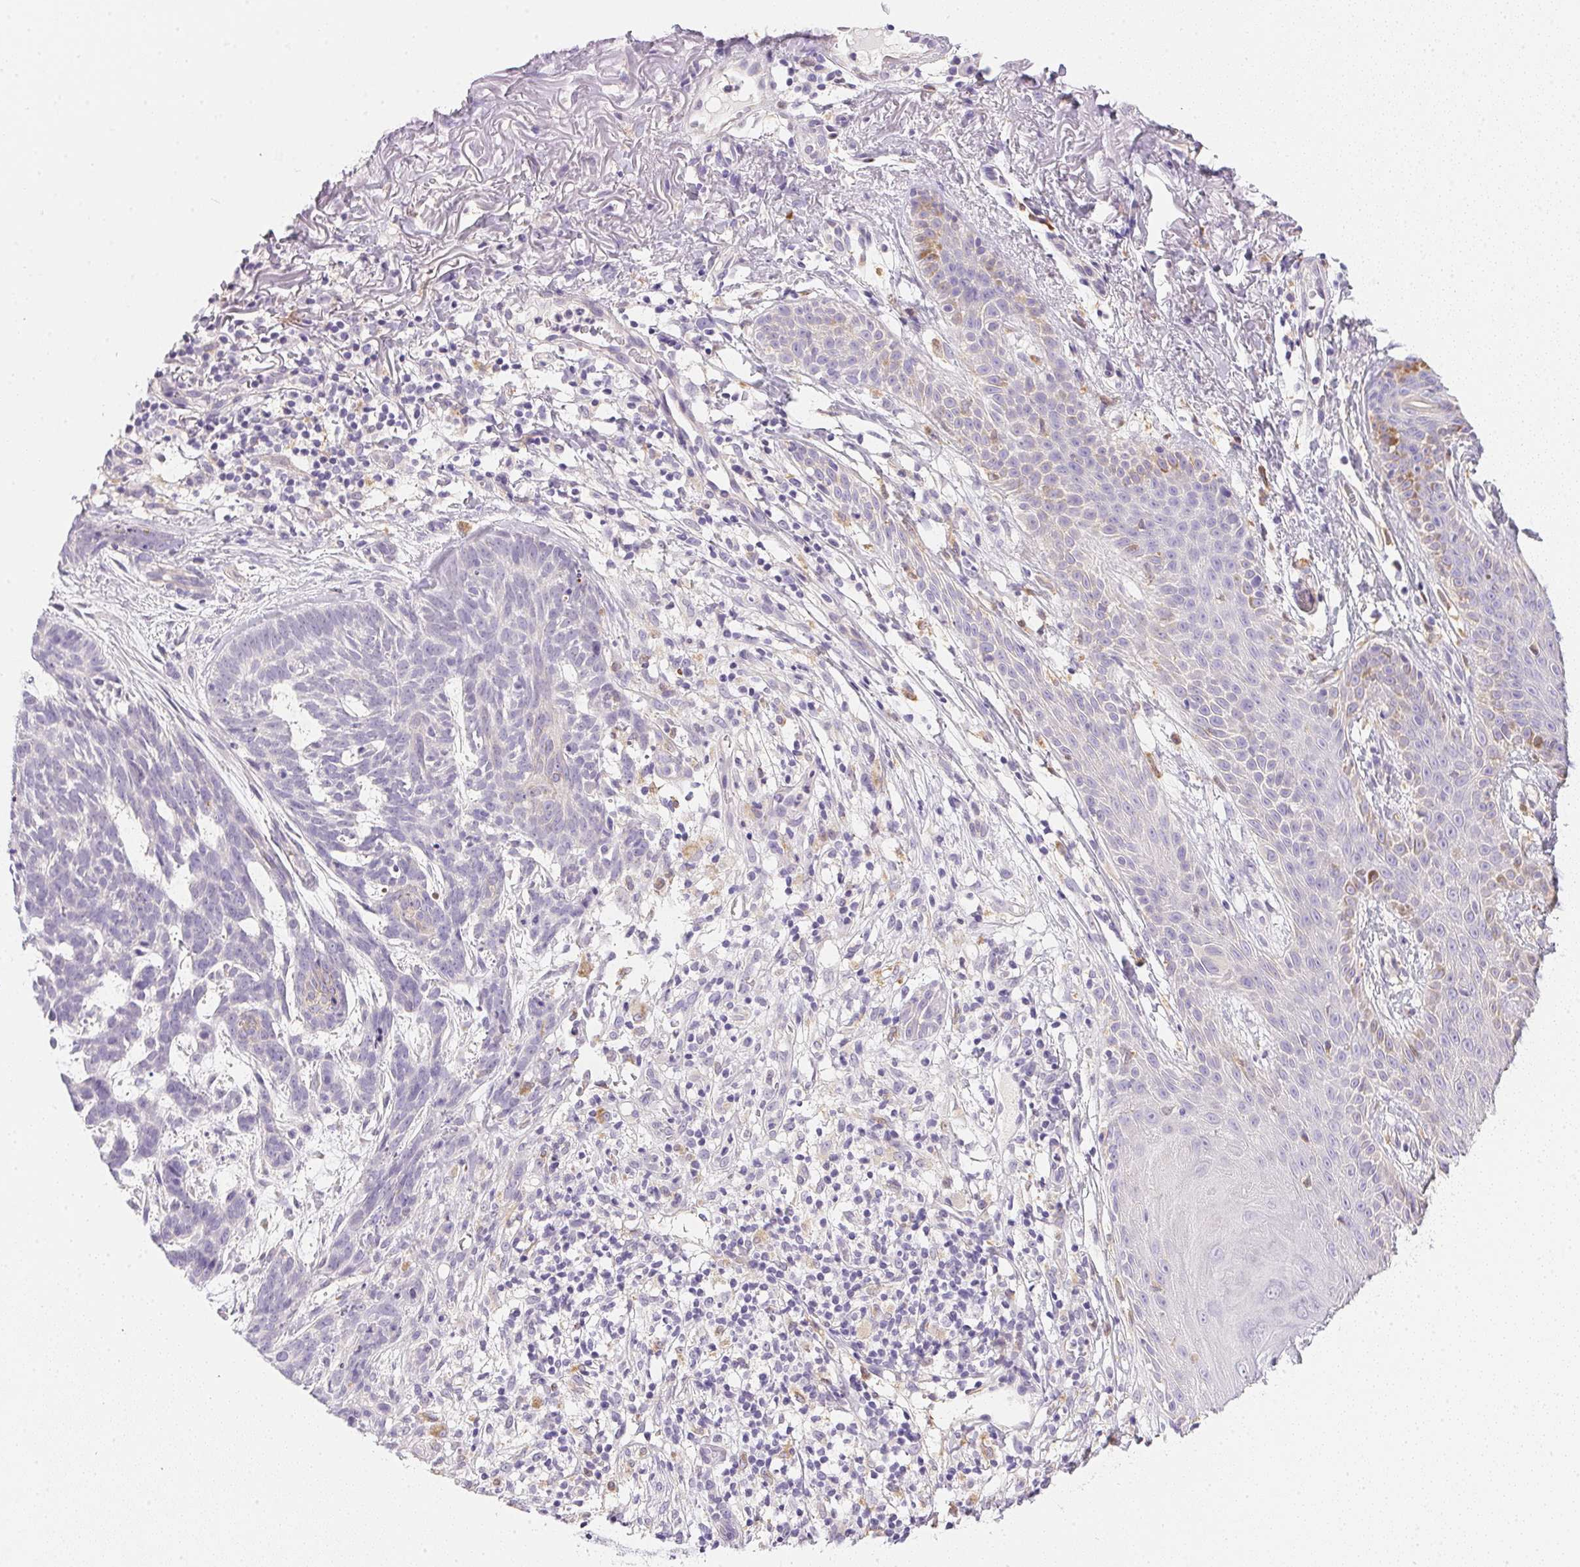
{"staining": {"intensity": "negative", "quantity": "none", "location": "none"}, "tissue": "skin cancer", "cell_type": "Tumor cells", "image_type": "cancer", "snomed": [{"axis": "morphology", "description": "Basal cell carcinoma"}, {"axis": "topography", "description": "Skin"}], "caption": "This is an immunohistochemistry histopathology image of skin basal cell carcinoma. There is no staining in tumor cells.", "gene": "SLC17A7", "patient": {"sex": "female", "age": 78}}